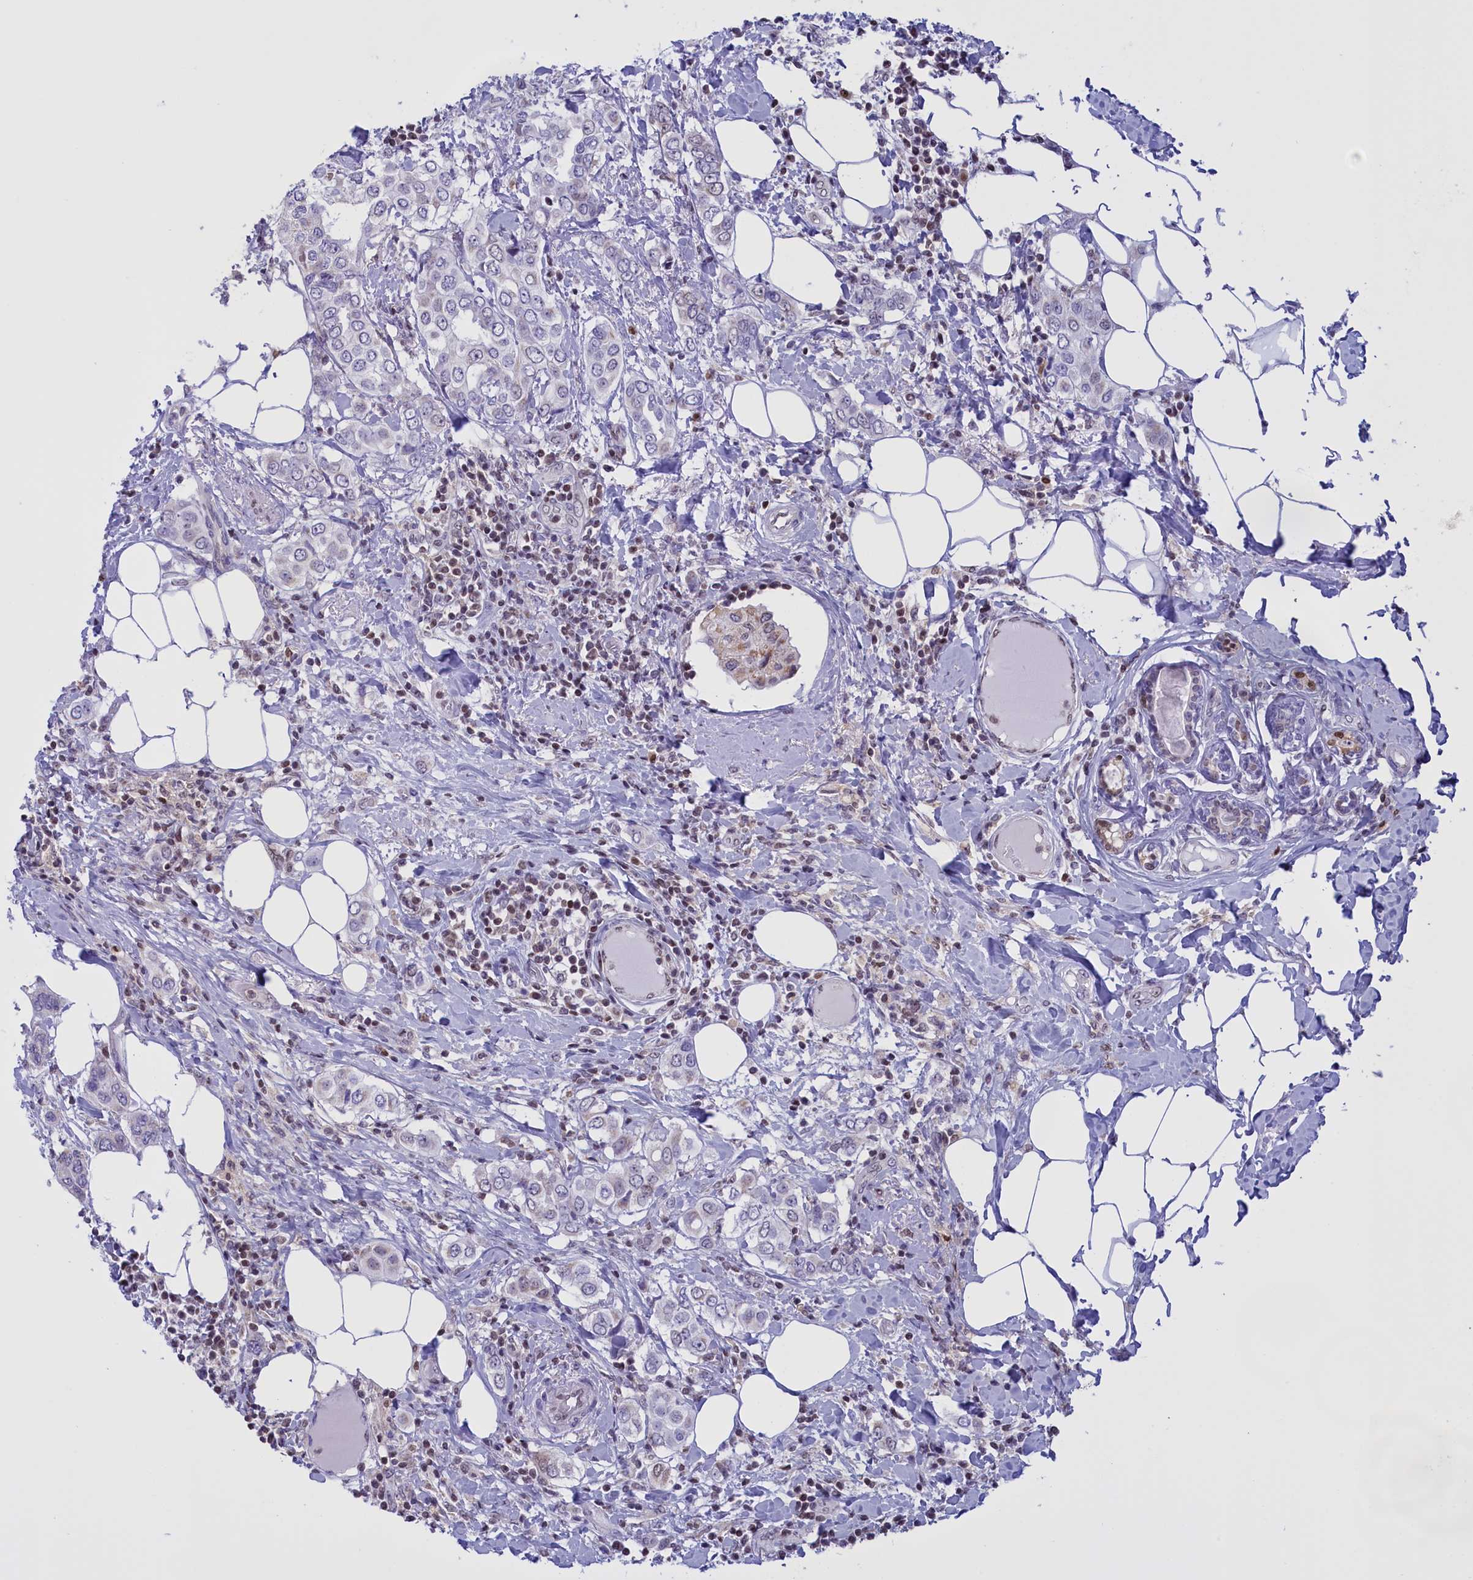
{"staining": {"intensity": "negative", "quantity": "none", "location": "none"}, "tissue": "breast cancer", "cell_type": "Tumor cells", "image_type": "cancer", "snomed": [{"axis": "morphology", "description": "Lobular carcinoma"}, {"axis": "topography", "description": "Breast"}], "caption": "Immunohistochemistry (IHC) of human breast lobular carcinoma demonstrates no expression in tumor cells. (Brightfield microscopy of DAB (3,3'-diaminobenzidine) IHC at high magnification).", "gene": "IZUMO2", "patient": {"sex": "female", "age": 51}}